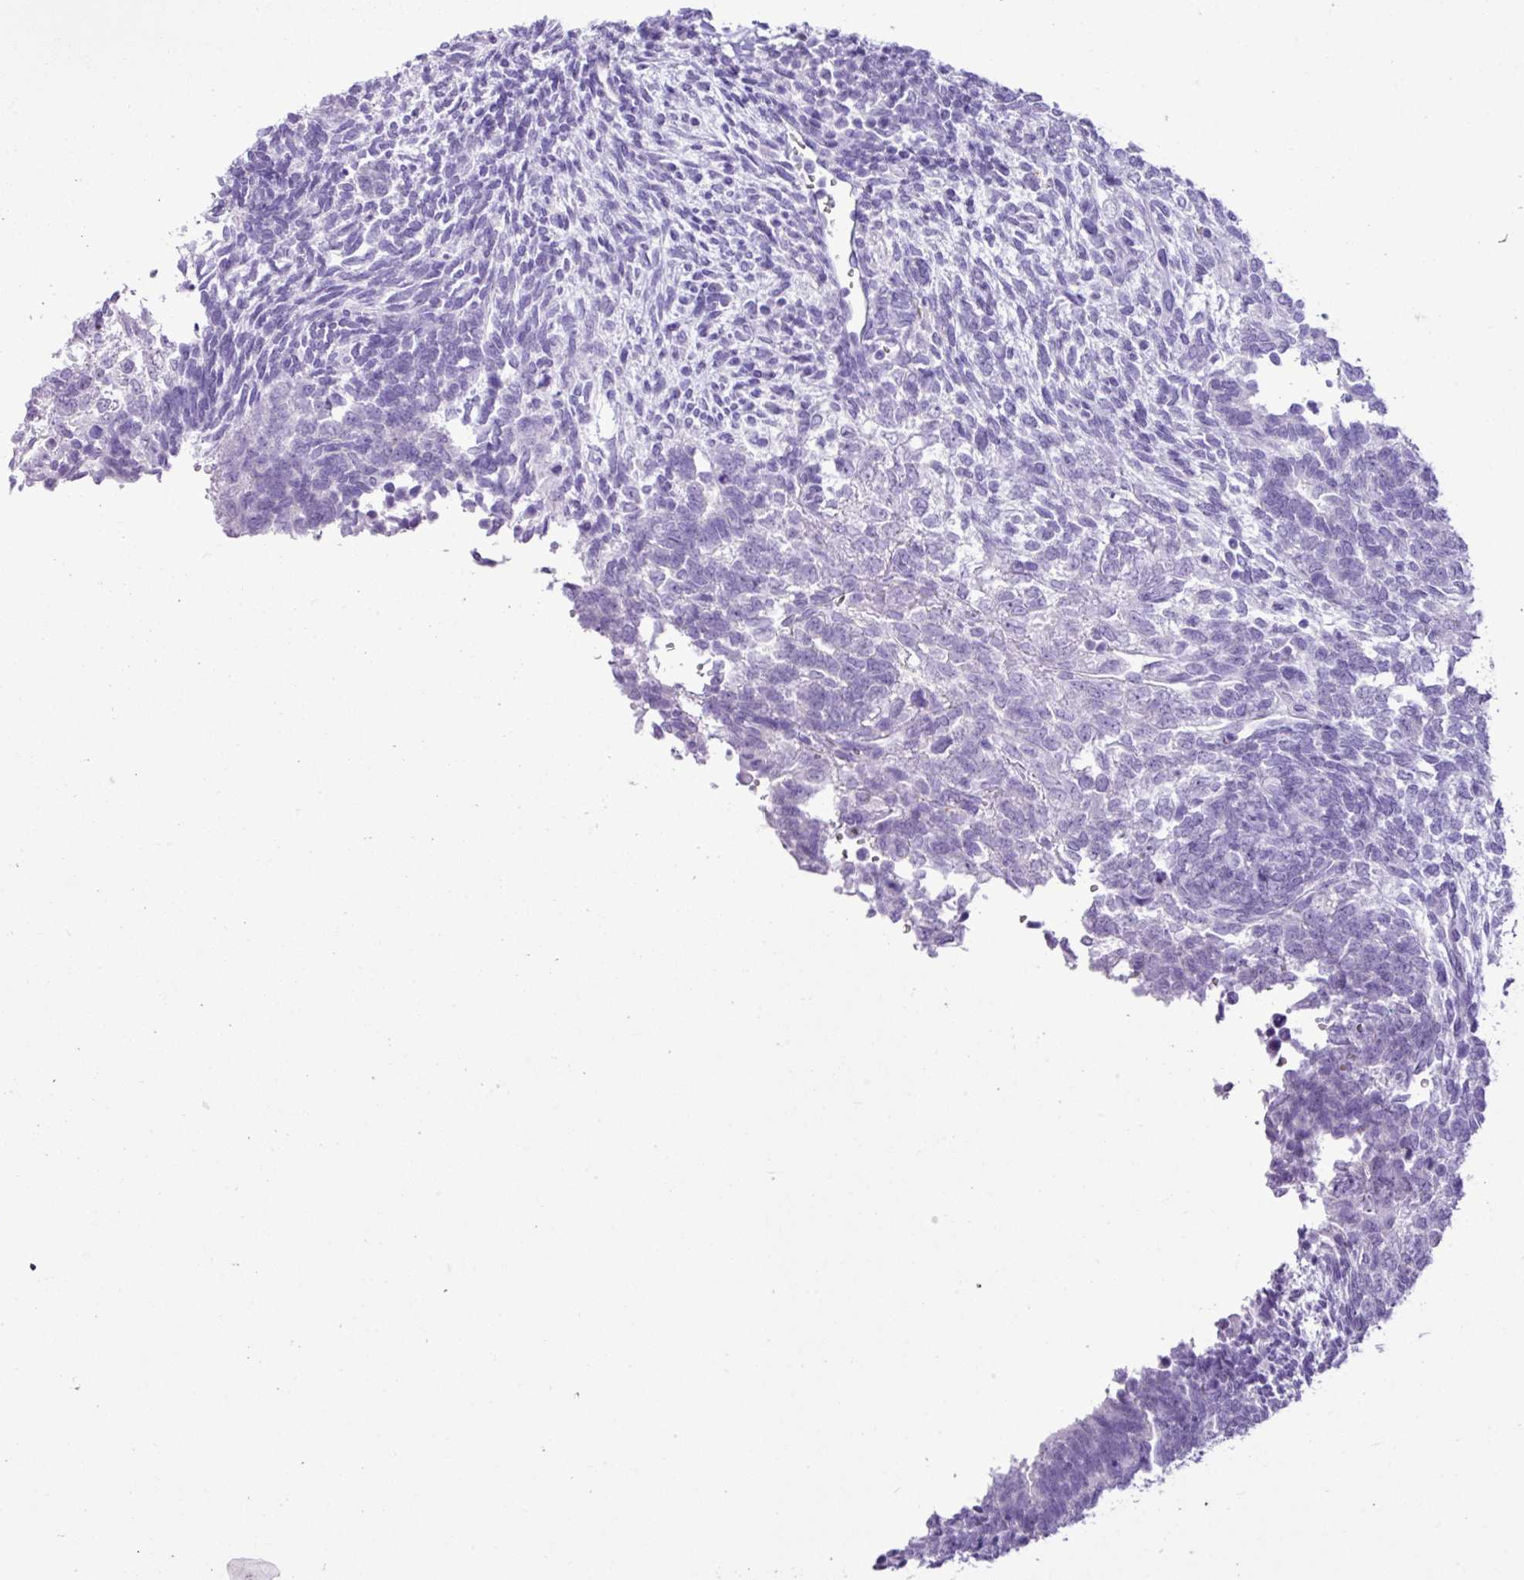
{"staining": {"intensity": "negative", "quantity": "none", "location": "none"}, "tissue": "testis cancer", "cell_type": "Tumor cells", "image_type": "cancer", "snomed": [{"axis": "morphology", "description": "Carcinoma, Embryonal, NOS"}, {"axis": "topography", "description": "Testis"}], "caption": "High magnification brightfield microscopy of testis cancer (embryonal carcinoma) stained with DAB (brown) and counterstained with hematoxylin (blue): tumor cells show no significant staining. The staining was performed using DAB to visualize the protein expression in brown, while the nuclei were stained in blue with hematoxylin (Magnification: 20x).", "gene": "ZSCAN5A", "patient": {"sex": "male", "age": 23}}